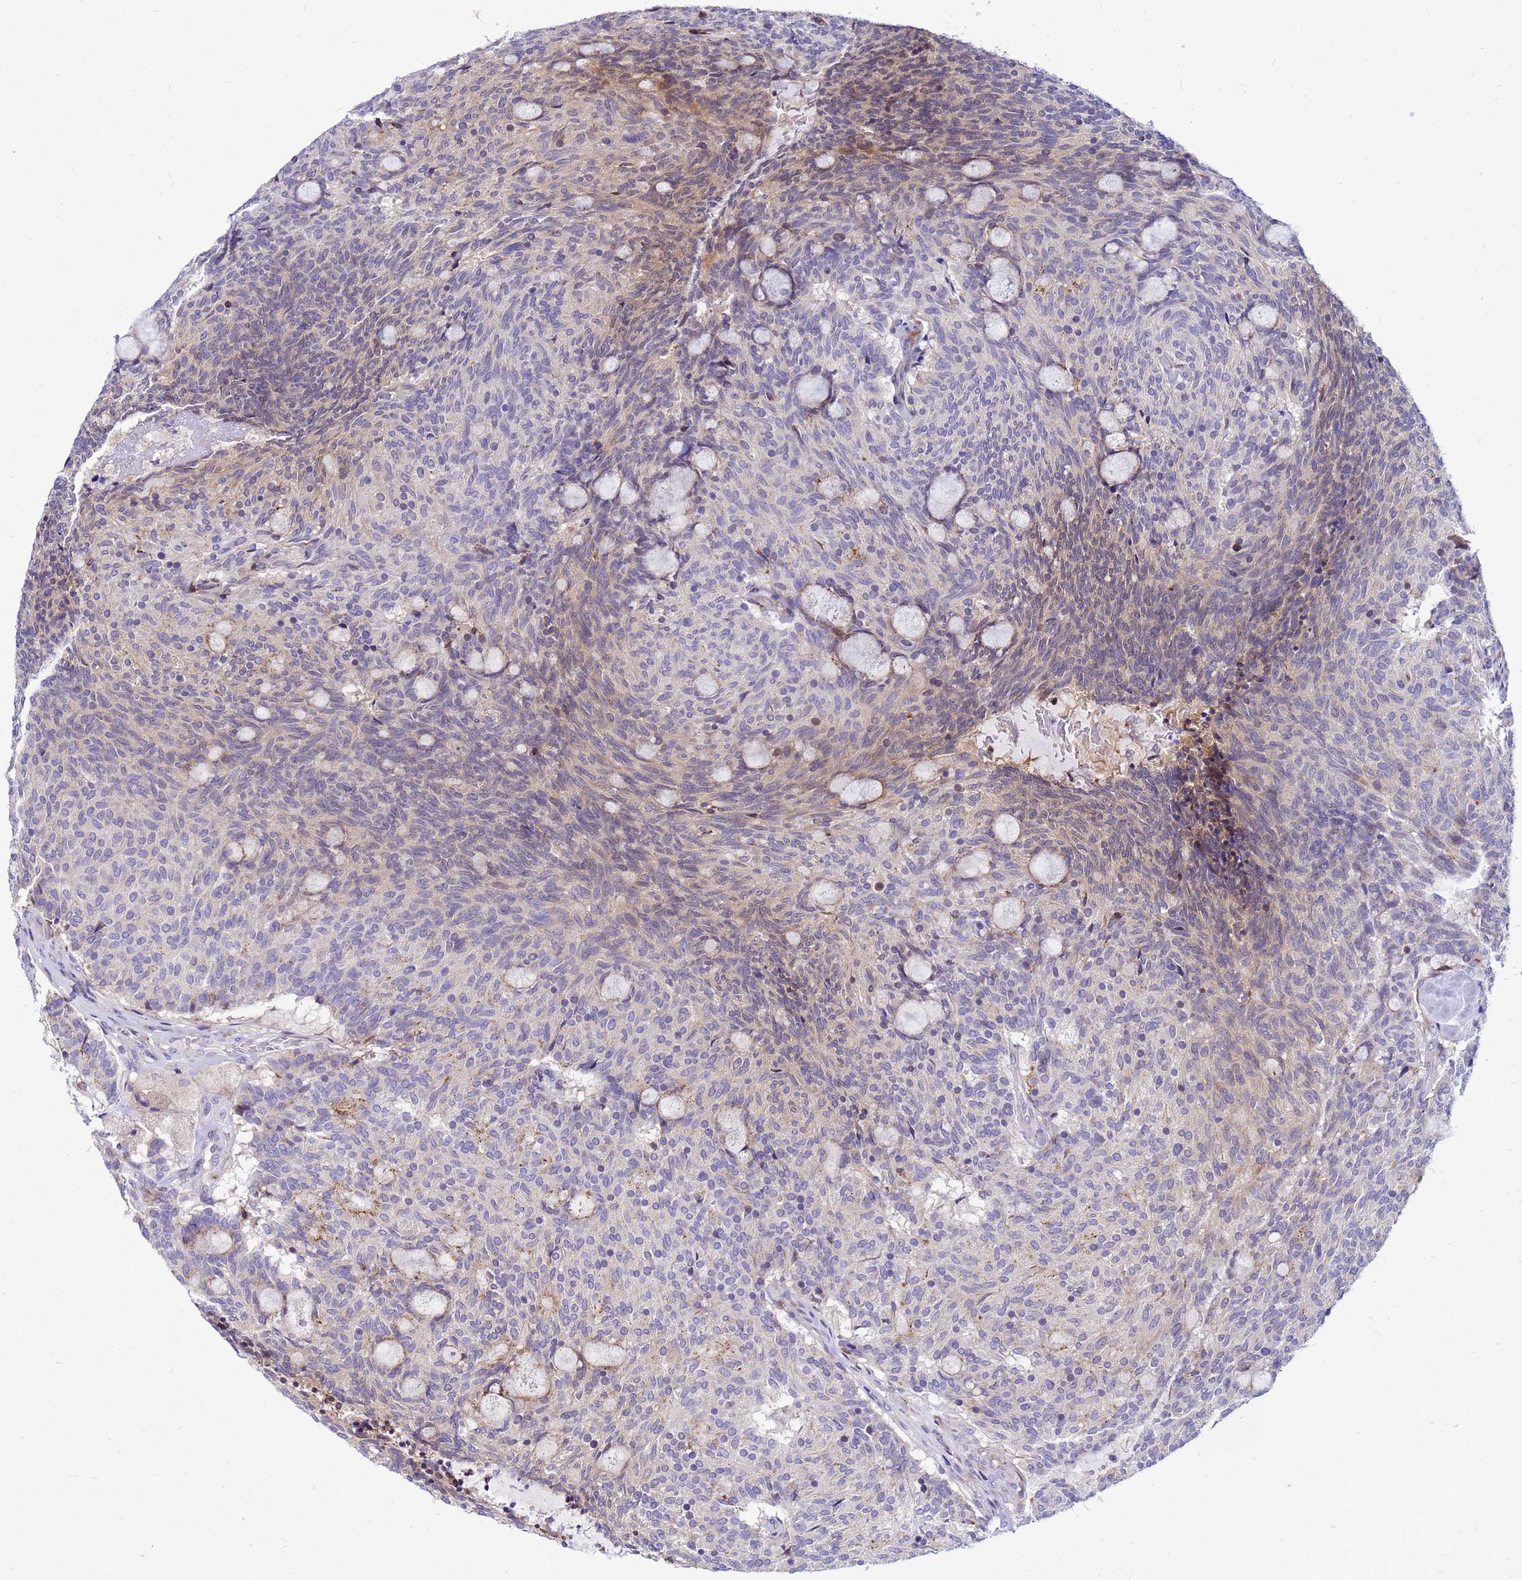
{"staining": {"intensity": "weak", "quantity": "<25%", "location": "cytoplasmic/membranous"}, "tissue": "carcinoid", "cell_type": "Tumor cells", "image_type": "cancer", "snomed": [{"axis": "morphology", "description": "Carcinoid, malignant, NOS"}, {"axis": "topography", "description": "Pancreas"}], "caption": "Immunohistochemistry (IHC) of carcinoid (malignant) exhibits no staining in tumor cells.", "gene": "FHIP1A", "patient": {"sex": "female", "age": 54}}